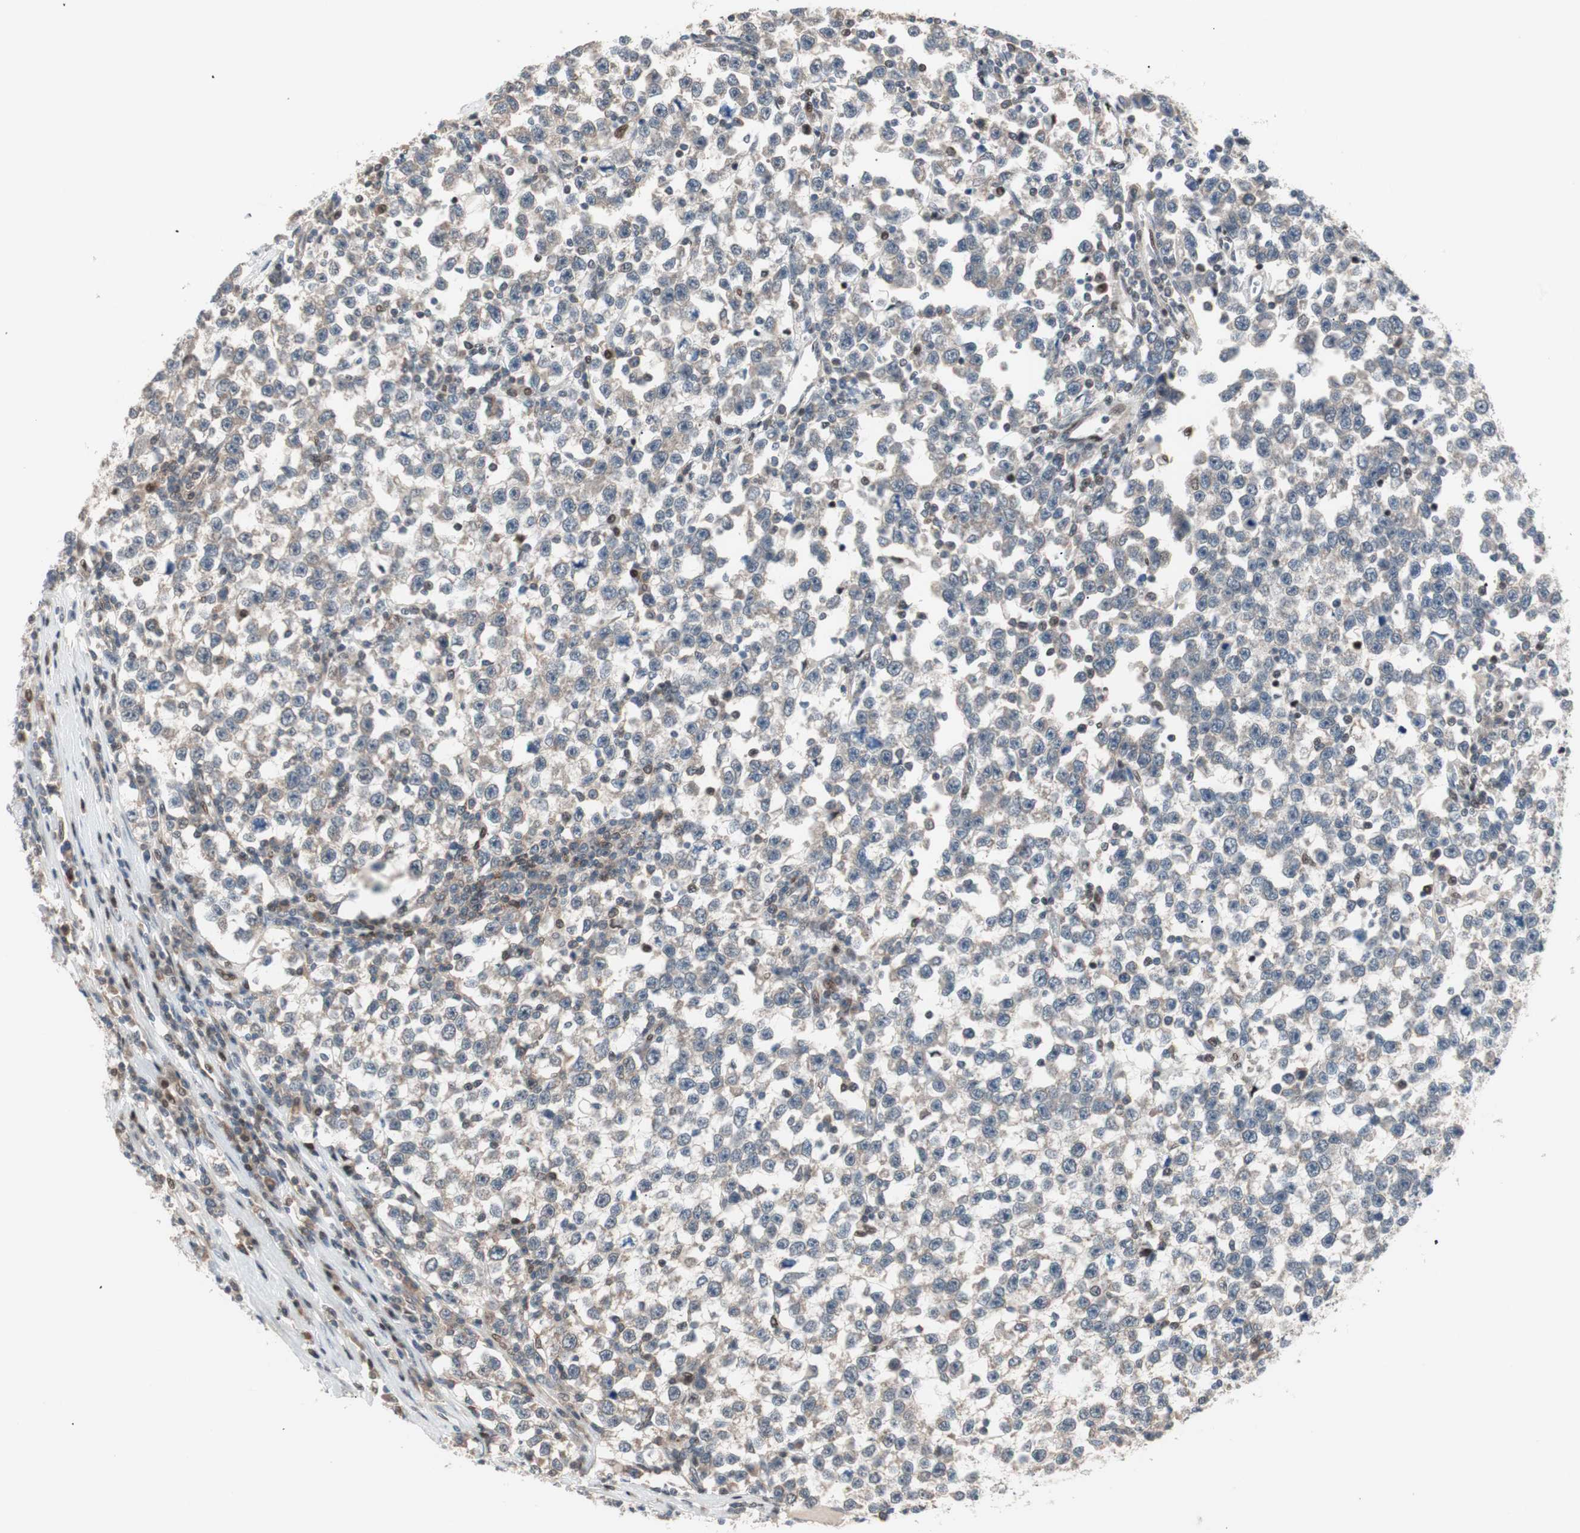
{"staining": {"intensity": "negative", "quantity": "none", "location": "none"}, "tissue": "testis cancer", "cell_type": "Tumor cells", "image_type": "cancer", "snomed": [{"axis": "morphology", "description": "Seminoma, NOS"}, {"axis": "topography", "description": "Testis"}], "caption": "Immunohistochemistry (IHC) of testis cancer (seminoma) shows no expression in tumor cells.", "gene": "POLH", "patient": {"sex": "male", "age": 43}}